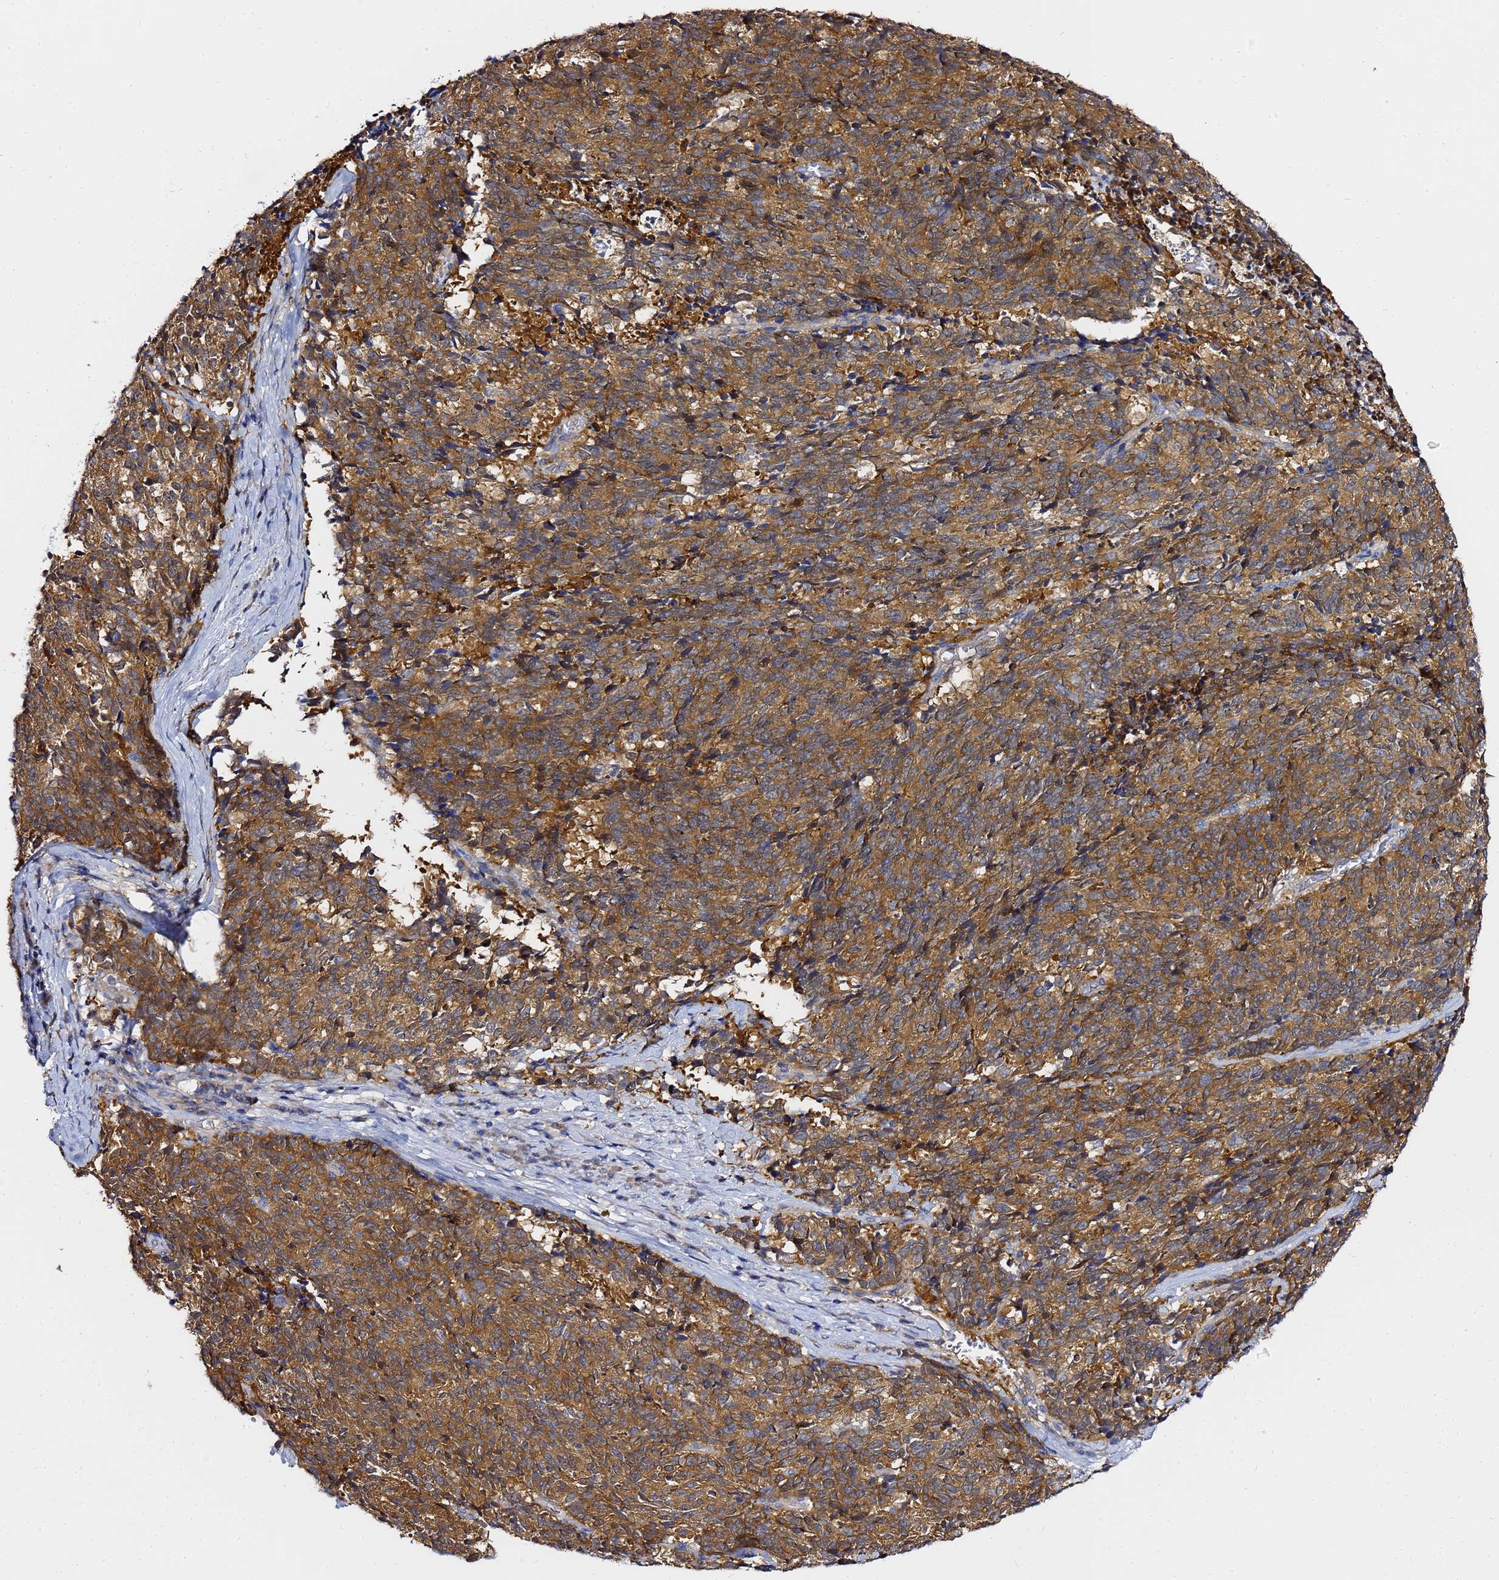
{"staining": {"intensity": "strong", "quantity": ">75%", "location": "cytoplasmic/membranous"}, "tissue": "cervical cancer", "cell_type": "Tumor cells", "image_type": "cancer", "snomed": [{"axis": "morphology", "description": "Squamous cell carcinoma, NOS"}, {"axis": "topography", "description": "Cervix"}], "caption": "Strong cytoplasmic/membranous protein positivity is present in about >75% of tumor cells in cervical squamous cell carcinoma.", "gene": "LENG1", "patient": {"sex": "female", "age": 29}}